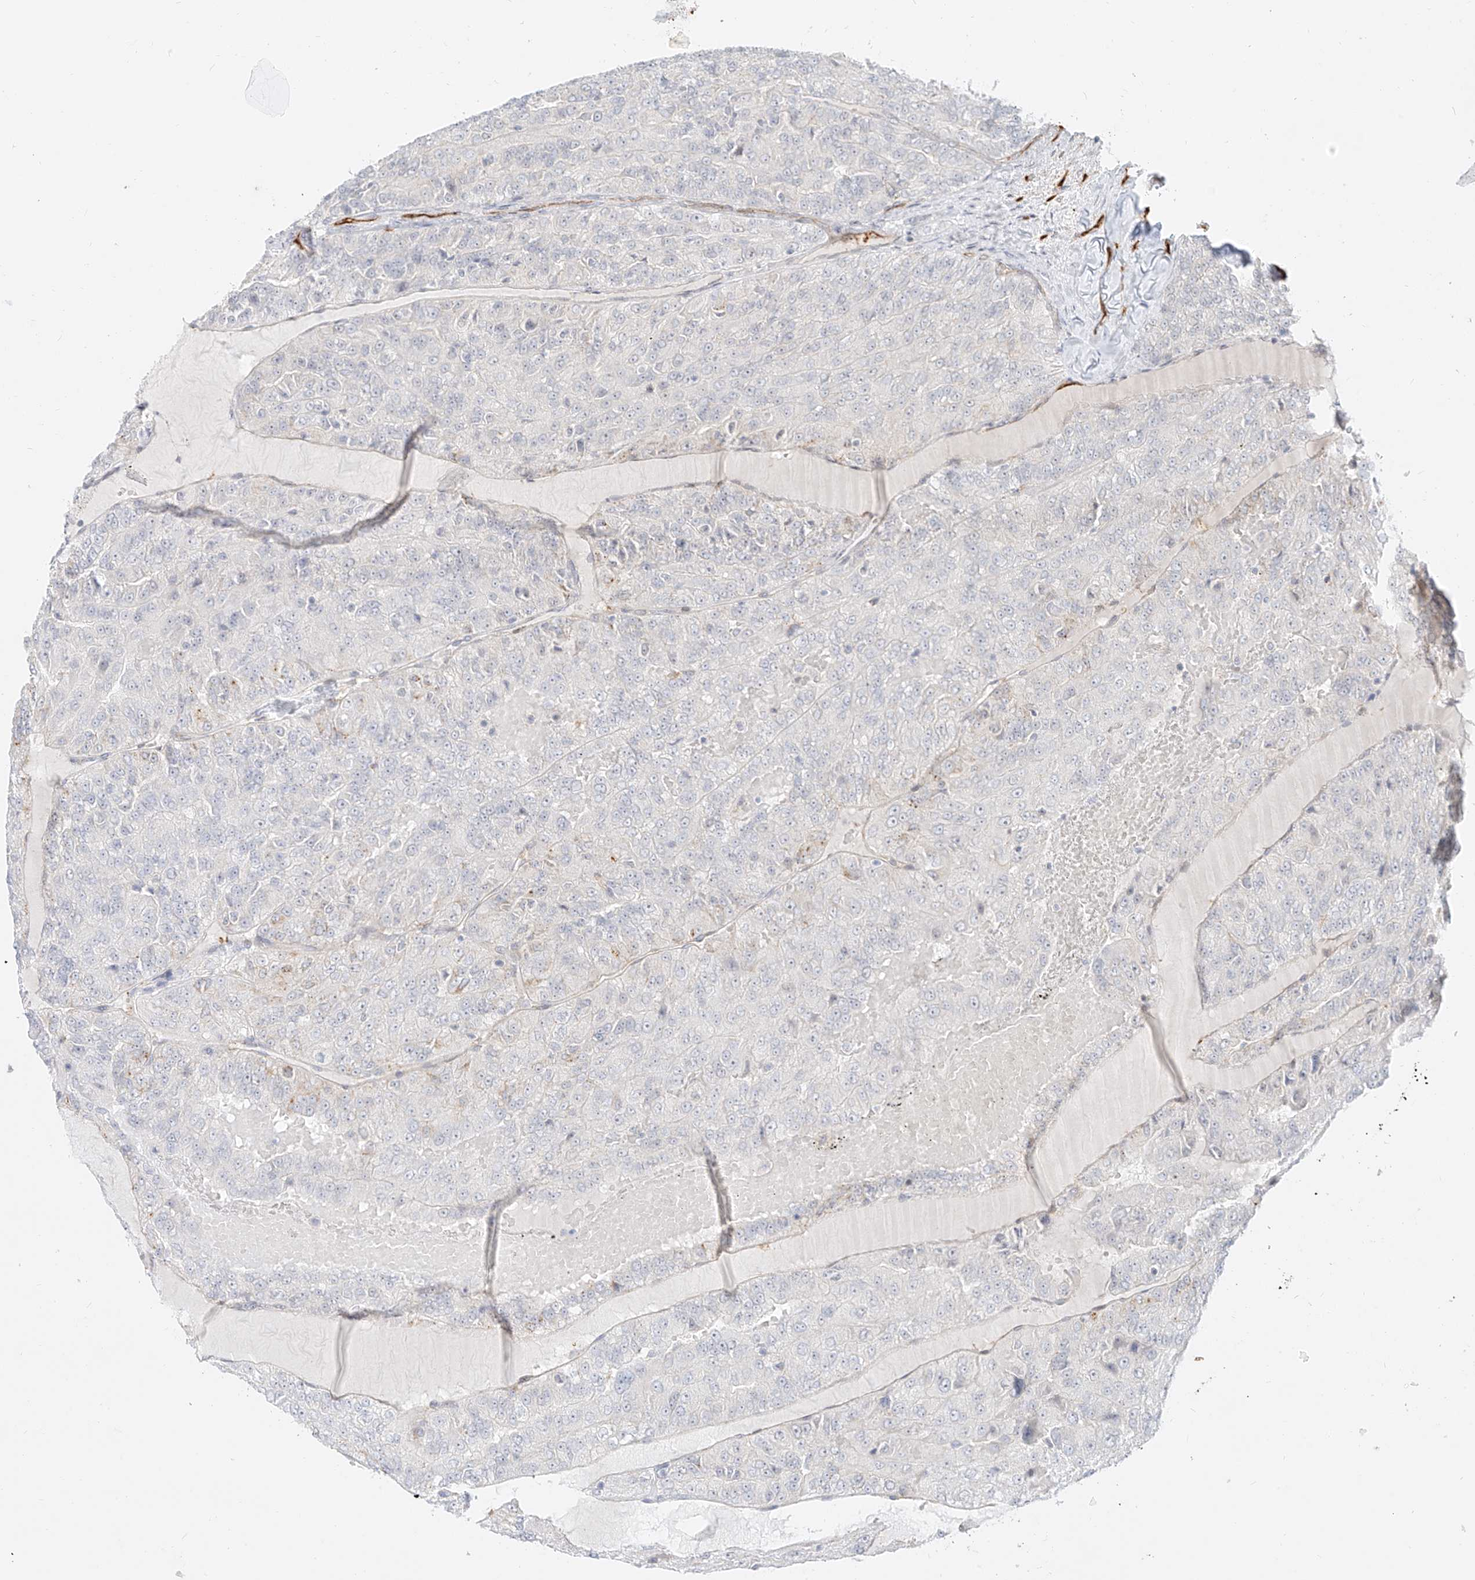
{"staining": {"intensity": "negative", "quantity": "none", "location": "none"}, "tissue": "renal cancer", "cell_type": "Tumor cells", "image_type": "cancer", "snomed": [{"axis": "morphology", "description": "Adenocarcinoma, NOS"}, {"axis": "topography", "description": "Kidney"}], "caption": "High magnification brightfield microscopy of adenocarcinoma (renal) stained with DAB (3,3'-diaminobenzidine) (brown) and counterstained with hematoxylin (blue): tumor cells show no significant positivity.", "gene": "NHSL1", "patient": {"sex": "female", "age": 63}}